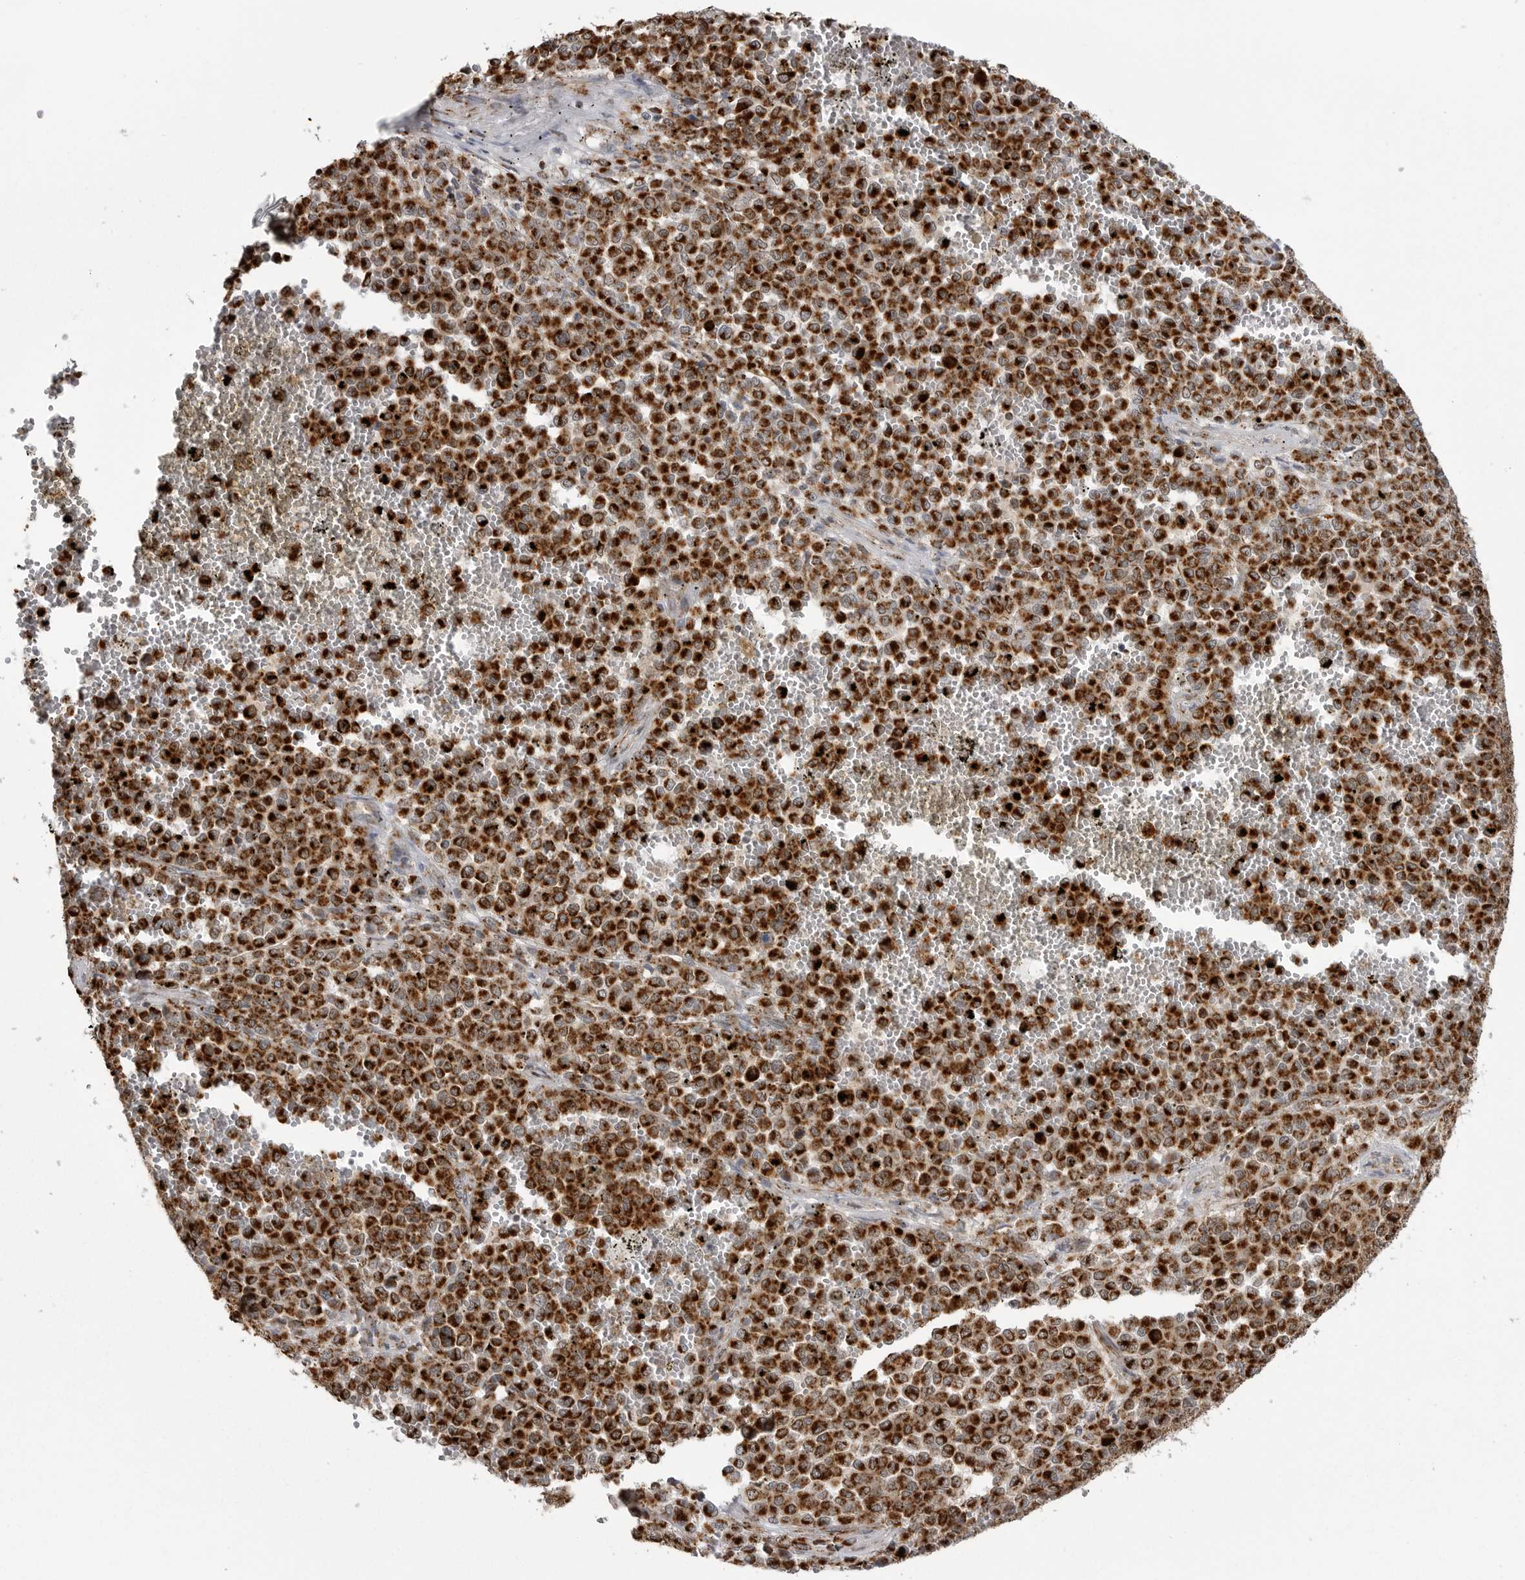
{"staining": {"intensity": "strong", "quantity": ">75%", "location": "cytoplasmic/membranous"}, "tissue": "melanoma", "cell_type": "Tumor cells", "image_type": "cancer", "snomed": [{"axis": "morphology", "description": "Malignant melanoma, Metastatic site"}, {"axis": "topography", "description": "Pancreas"}], "caption": "Protein expression analysis of human malignant melanoma (metastatic site) reveals strong cytoplasmic/membranous expression in approximately >75% of tumor cells. (brown staining indicates protein expression, while blue staining denotes nuclei).", "gene": "FH", "patient": {"sex": "female", "age": 30}}